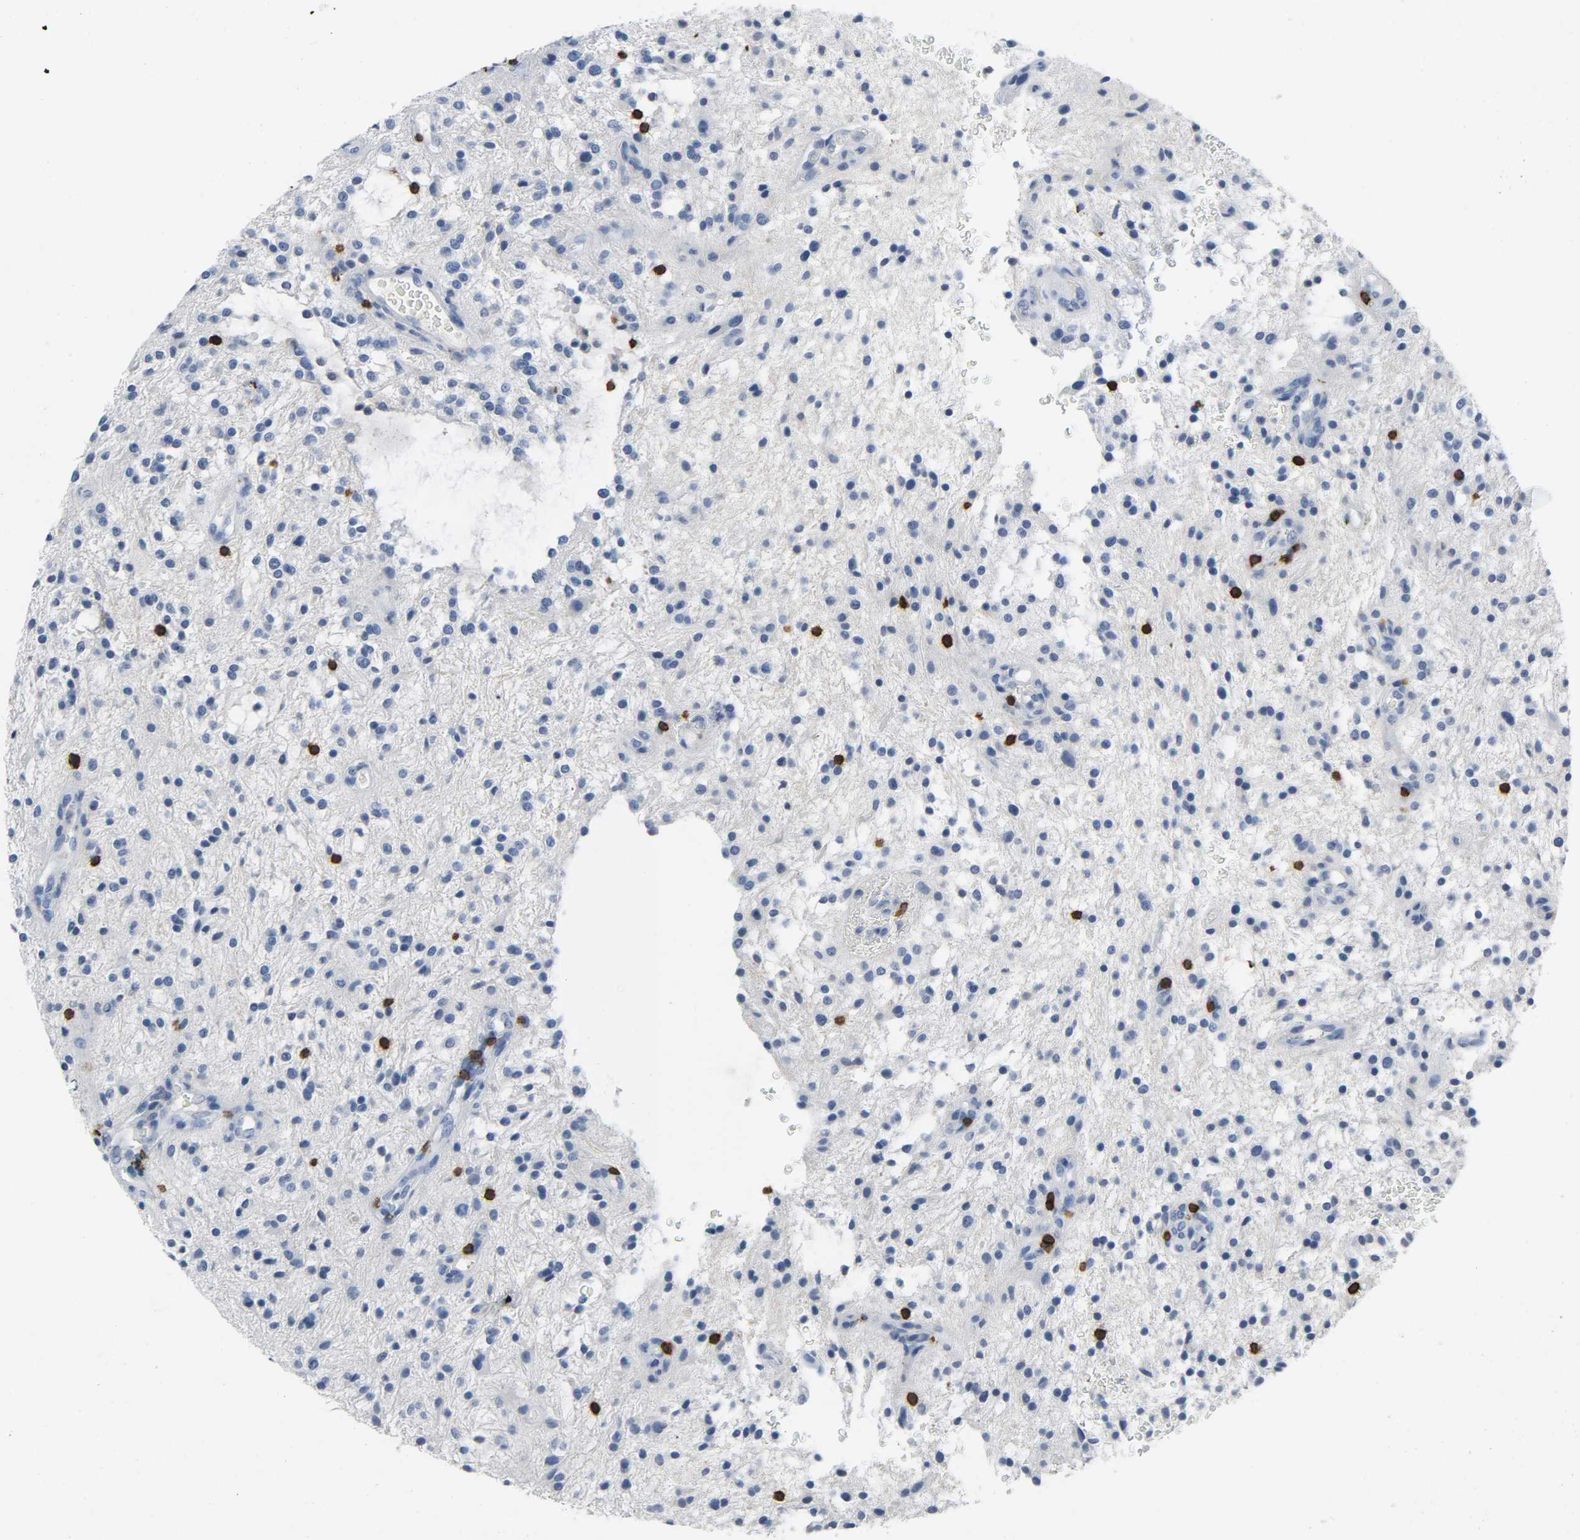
{"staining": {"intensity": "negative", "quantity": "none", "location": "none"}, "tissue": "glioma", "cell_type": "Tumor cells", "image_type": "cancer", "snomed": [{"axis": "morphology", "description": "Glioma, malignant, NOS"}, {"axis": "topography", "description": "Cerebellum"}], "caption": "Malignant glioma was stained to show a protein in brown. There is no significant positivity in tumor cells.", "gene": "LCK", "patient": {"sex": "female", "age": 10}}